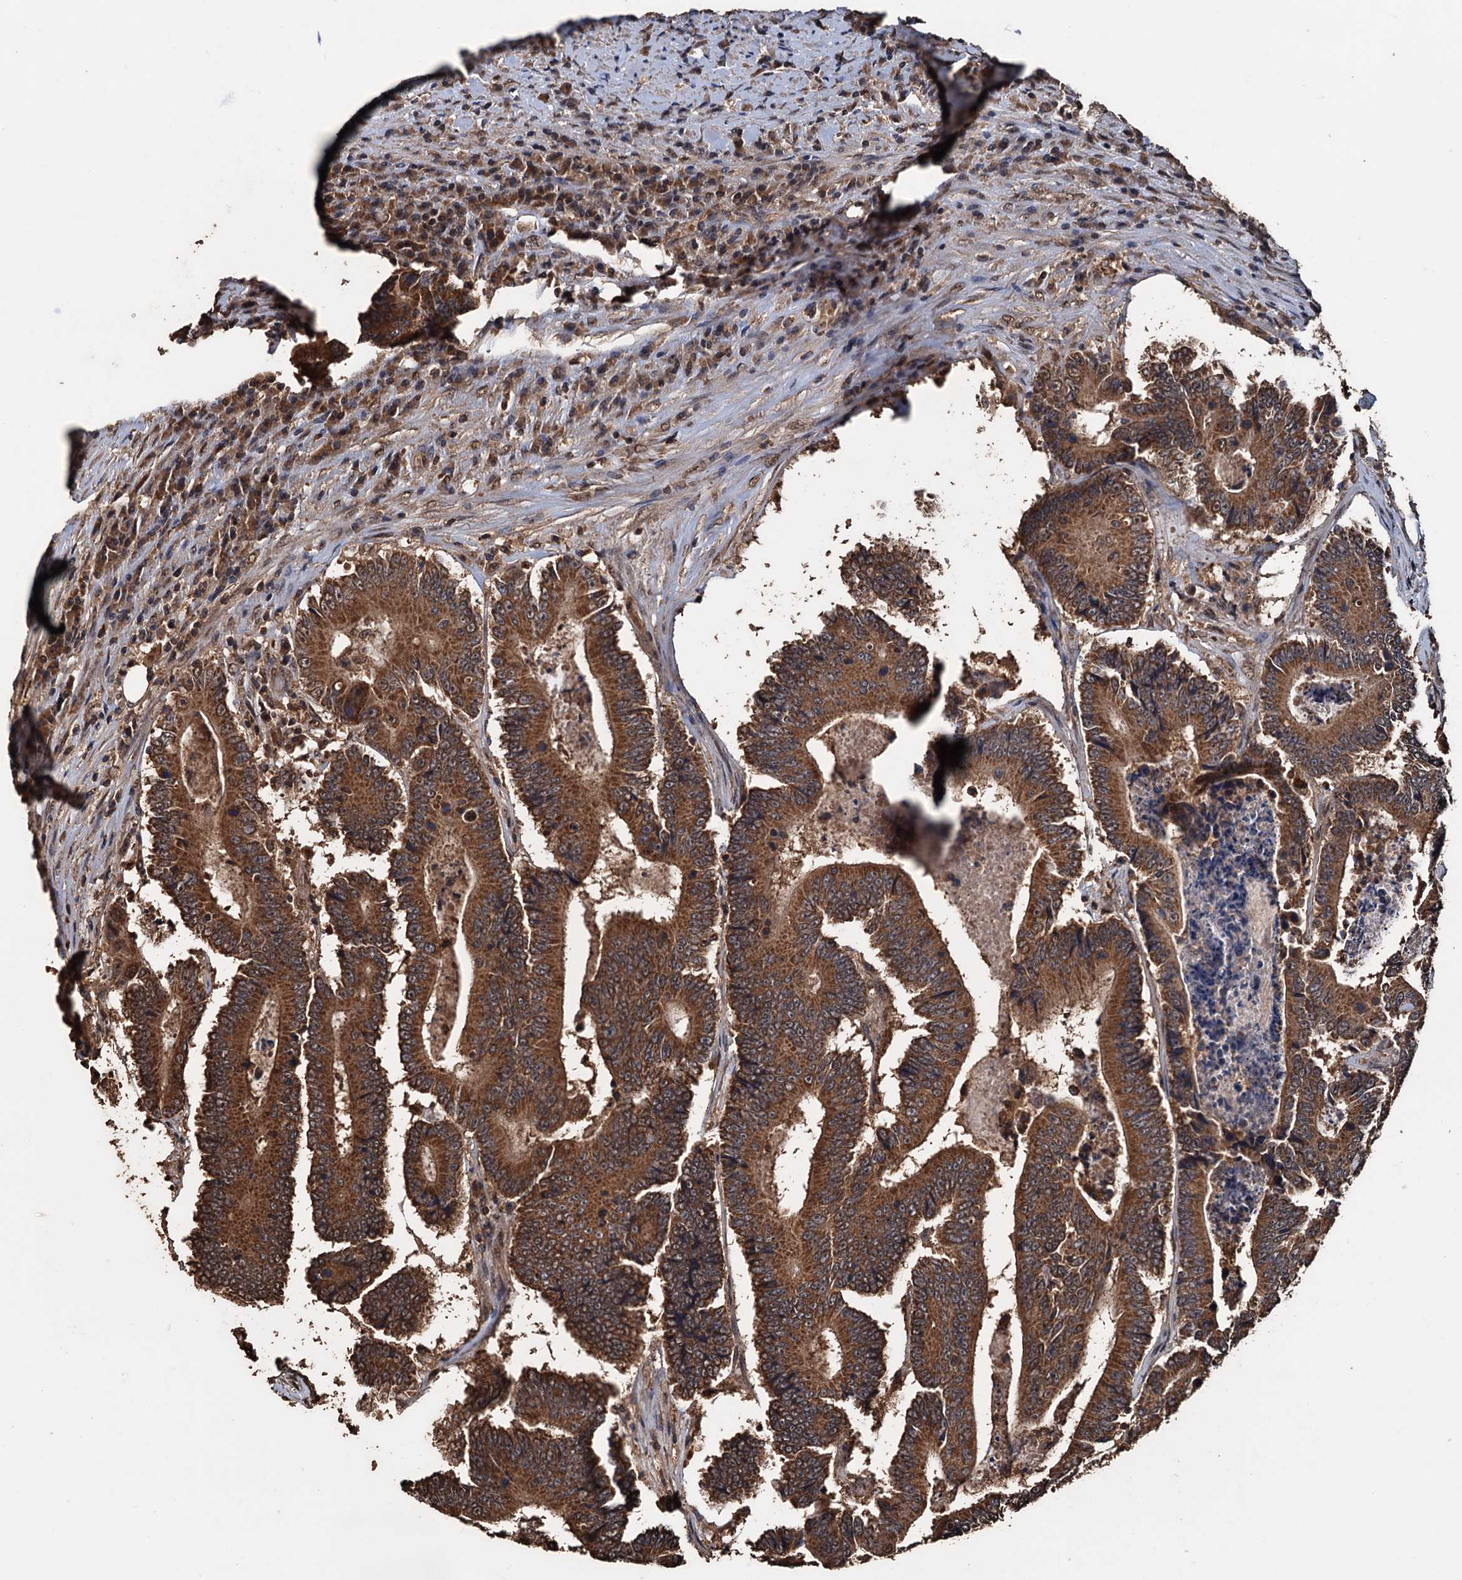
{"staining": {"intensity": "moderate", "quantity": ">75%", "location": "cytoplasmic/membranous"}, "tissue": "colorectal cancer", "cell_type": "Tumor cells", "image_type": "cancer", "snomed": [{"axis": "morphology", "description": "Adenocarcinoma, NOS"}, {"axis": "topography", "description": "Colon"}], "caption": "A photomicrograph showing moderate cytoplasmic/membranous staining in approximately >75% of tumor cells in adenocarcinoma (colorectal), as visualized by brown immunohistochemical staining.", "gene": "PSMD9", "patient": {"sex": "male", "age": 83}}